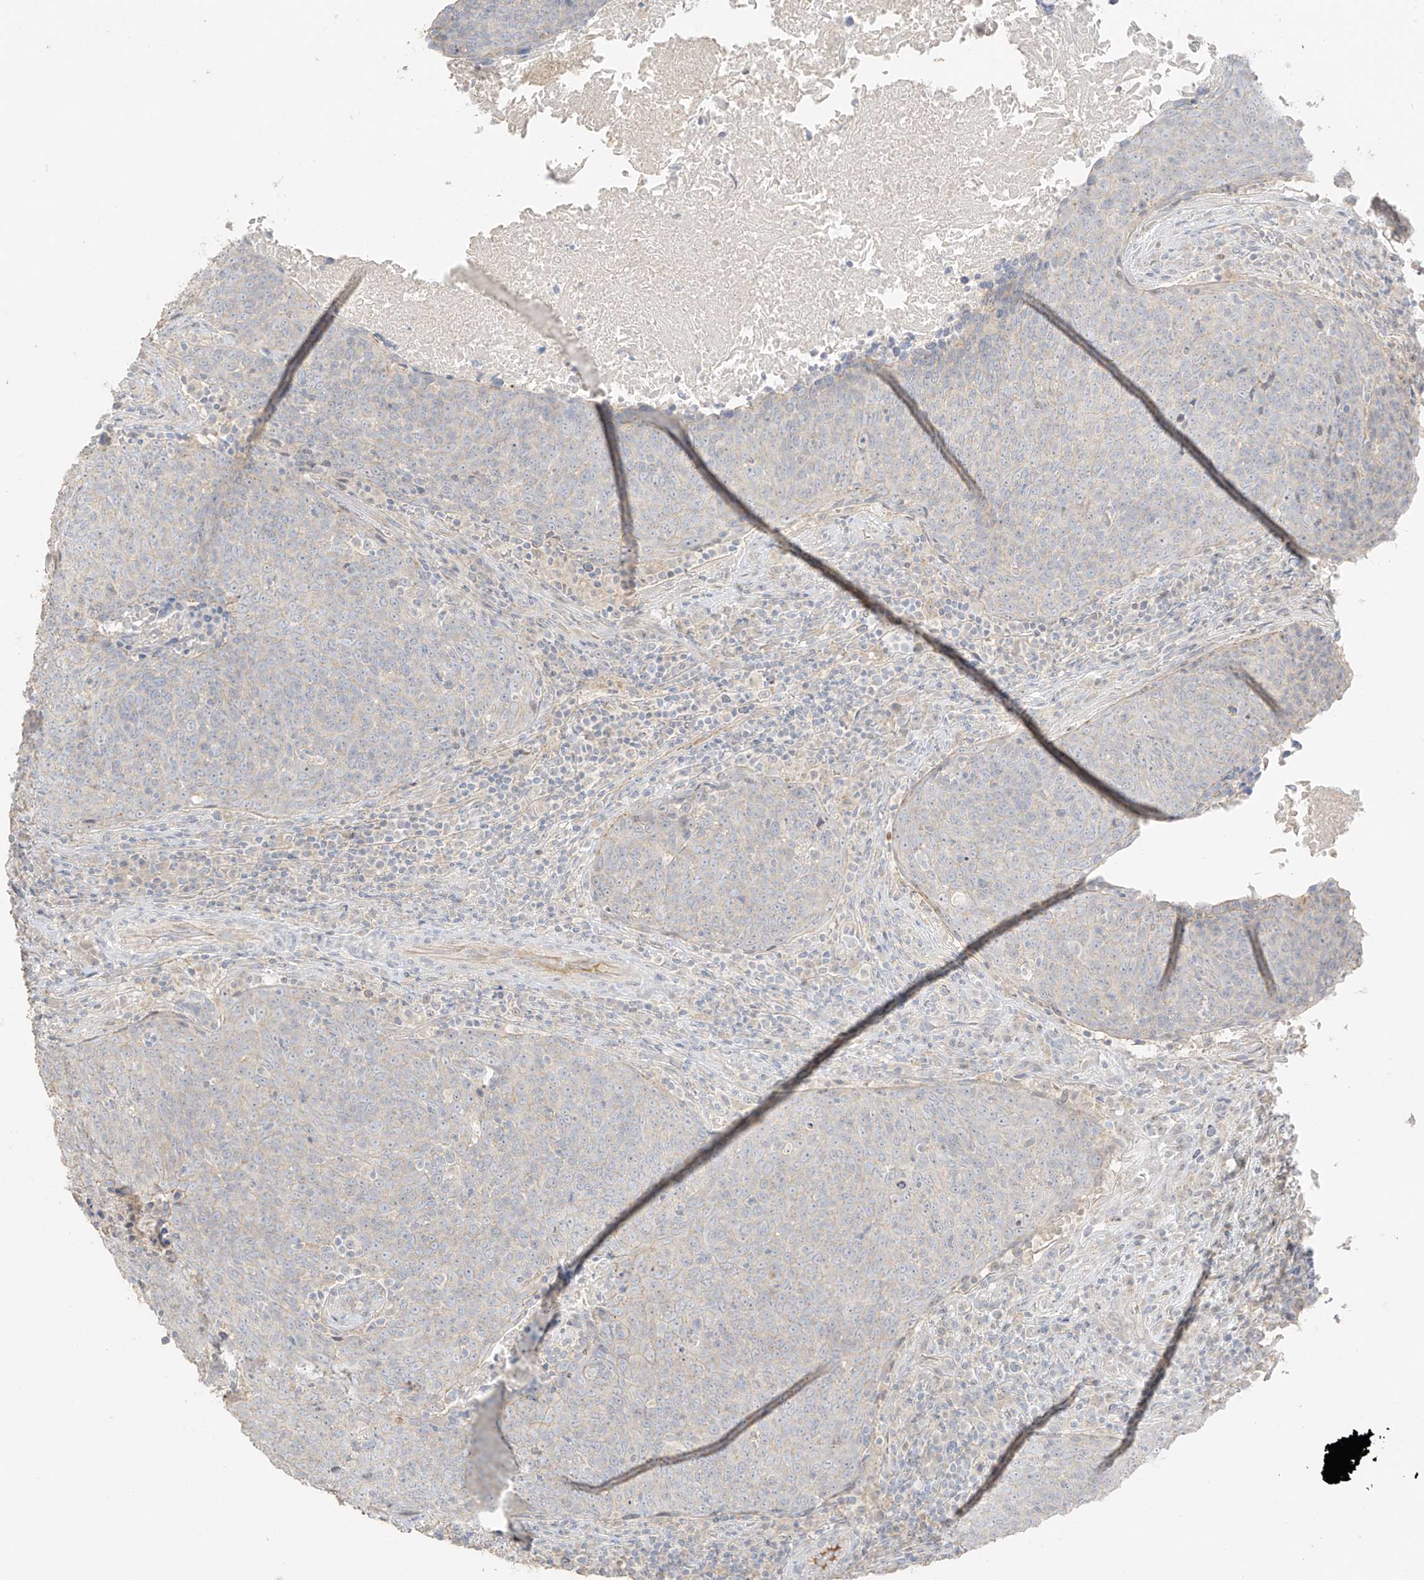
{"staining": {"intensity": "weak", "quantity": "<25%", "location": "cytoplasmic/membranous"}, "tissue": "head and neck cancer", "cell_type": "Tumor cells", "image_type": "cancer", "snomed": [{"axis": "morphology", "description": "Squamous cell carcinoma, NOS"}, {"axis": "morphology", "description": "Squamous cell carcinoma, metastatic, NOS"}, {"axis": "topography", "description": "Lymph node"}, {"axis": "topography", "description": "Head-Neck"}], "caption": "Metastatic squamous cell carcinoma (head and neck) stained for a protein using immunohistochemistry (IHC) exhibits no expression tumor cells.", "gene": "ZBTB41", "patient": {"sex": "male", "age": 62}}